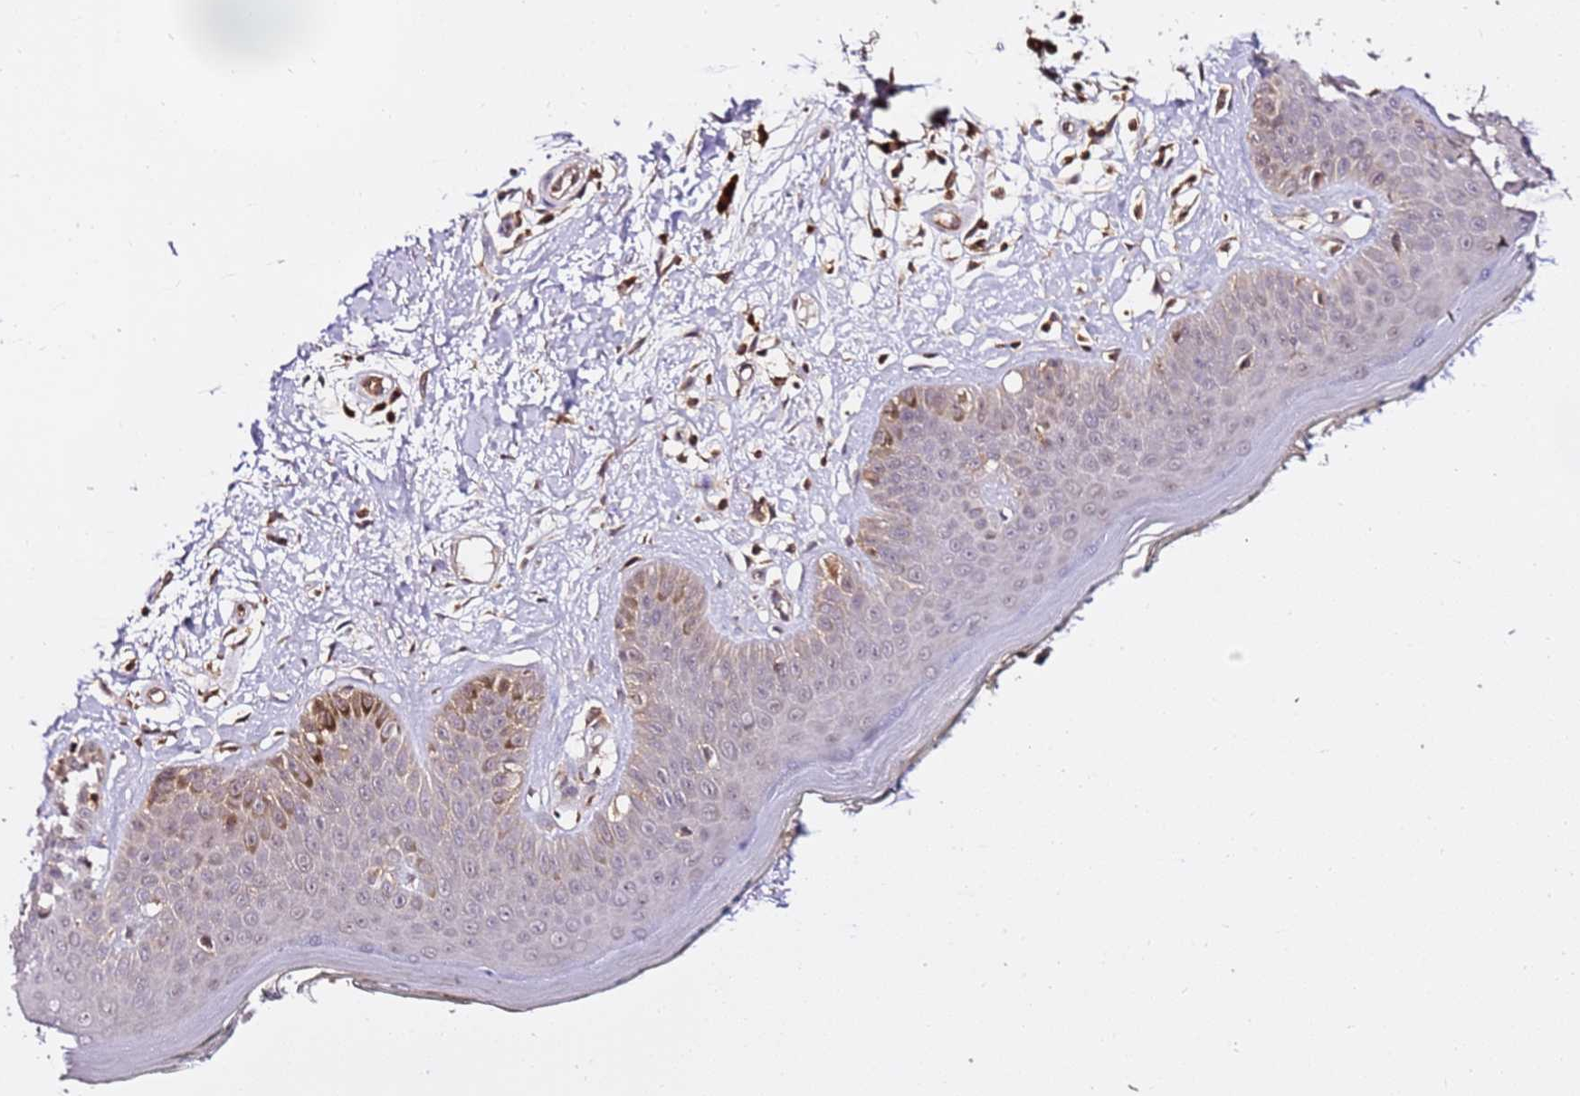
{"staining": {"intensity": "moderate", "quantity": ">75%", "location": "cytoplasmic/membranous,nuclear"}, "tissue": "skin", "cell_type": "Fibroblasts", "image_type": "normal", "snomed": [{"axis": "morphology", "description": "Normal tissue, NOS"}, {"axis": "topography", "description": "Skin"}], "caption": "IHC micrograph of benign skin: skin stained using immunohistochemistry exhibits medium levels of moderate protein expression localized specifically in the cytoplasmic/membranous,nuclear of fibroblasts, appearing as a cytoplasmic/membranous,nuclear brown color.", "gene": "OR5V1", "patient": {"sex": "female", "age": 64}}